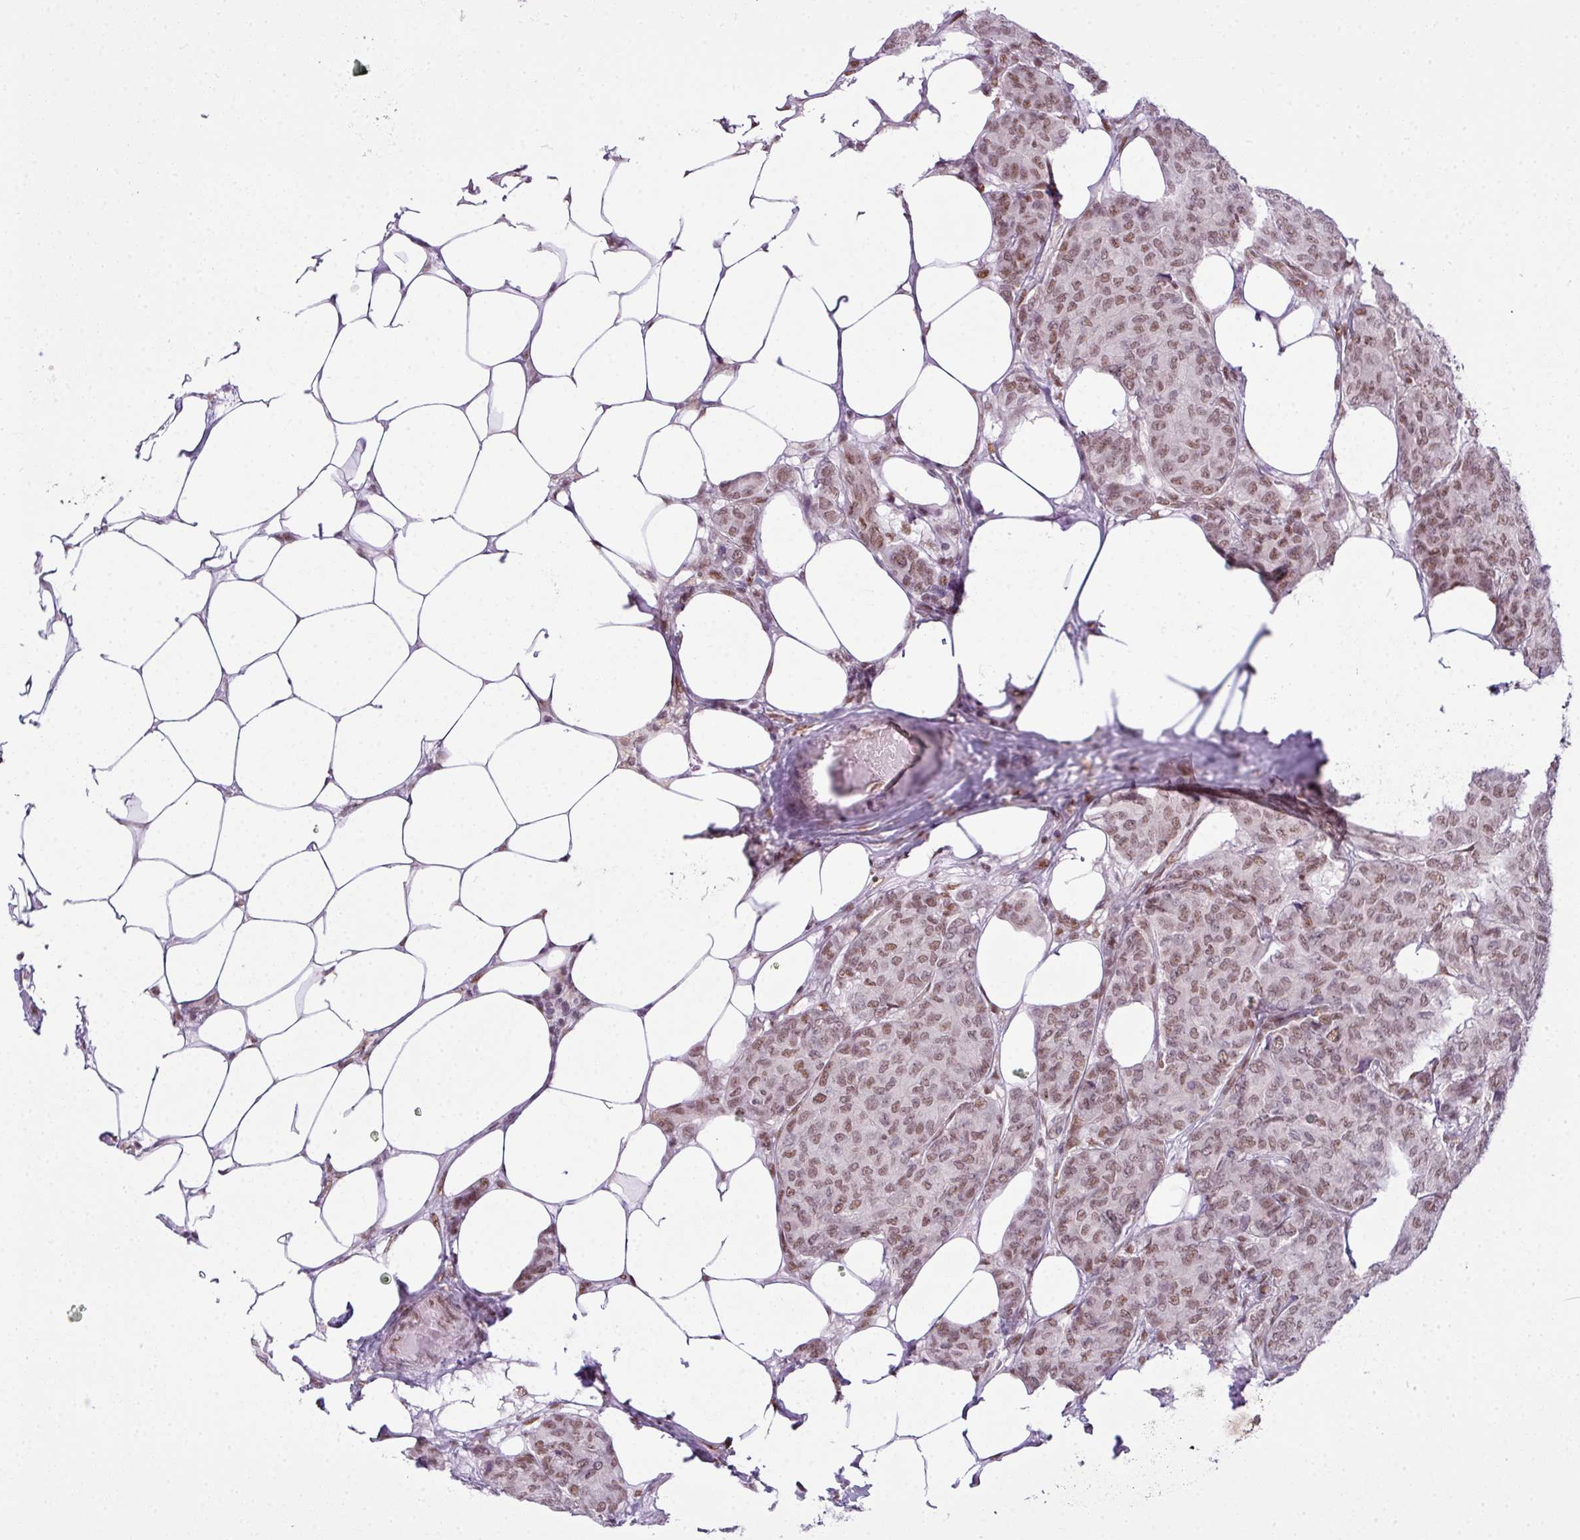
{"staining": {"intensity": "moderate", "quantity": ">75%", "location": "nuclear"}, "tissue": "breast cancer", "cell_type": "Tumor cells", "image_type": "cancer", "snomed": [{"axis": "morphology", "description": "Duct carcinoma"}, {"axis": "topography", "description": "Breast"}], "caption": "Moderate nuclear staining for a protein is identified in about >75% of tumor cells of breast cancer (invasive ductal carcinoma) using immunohistochemistry (IHC).", "gene": "ARL6IP4", "patient": {"sex": "female", "age": 75}}